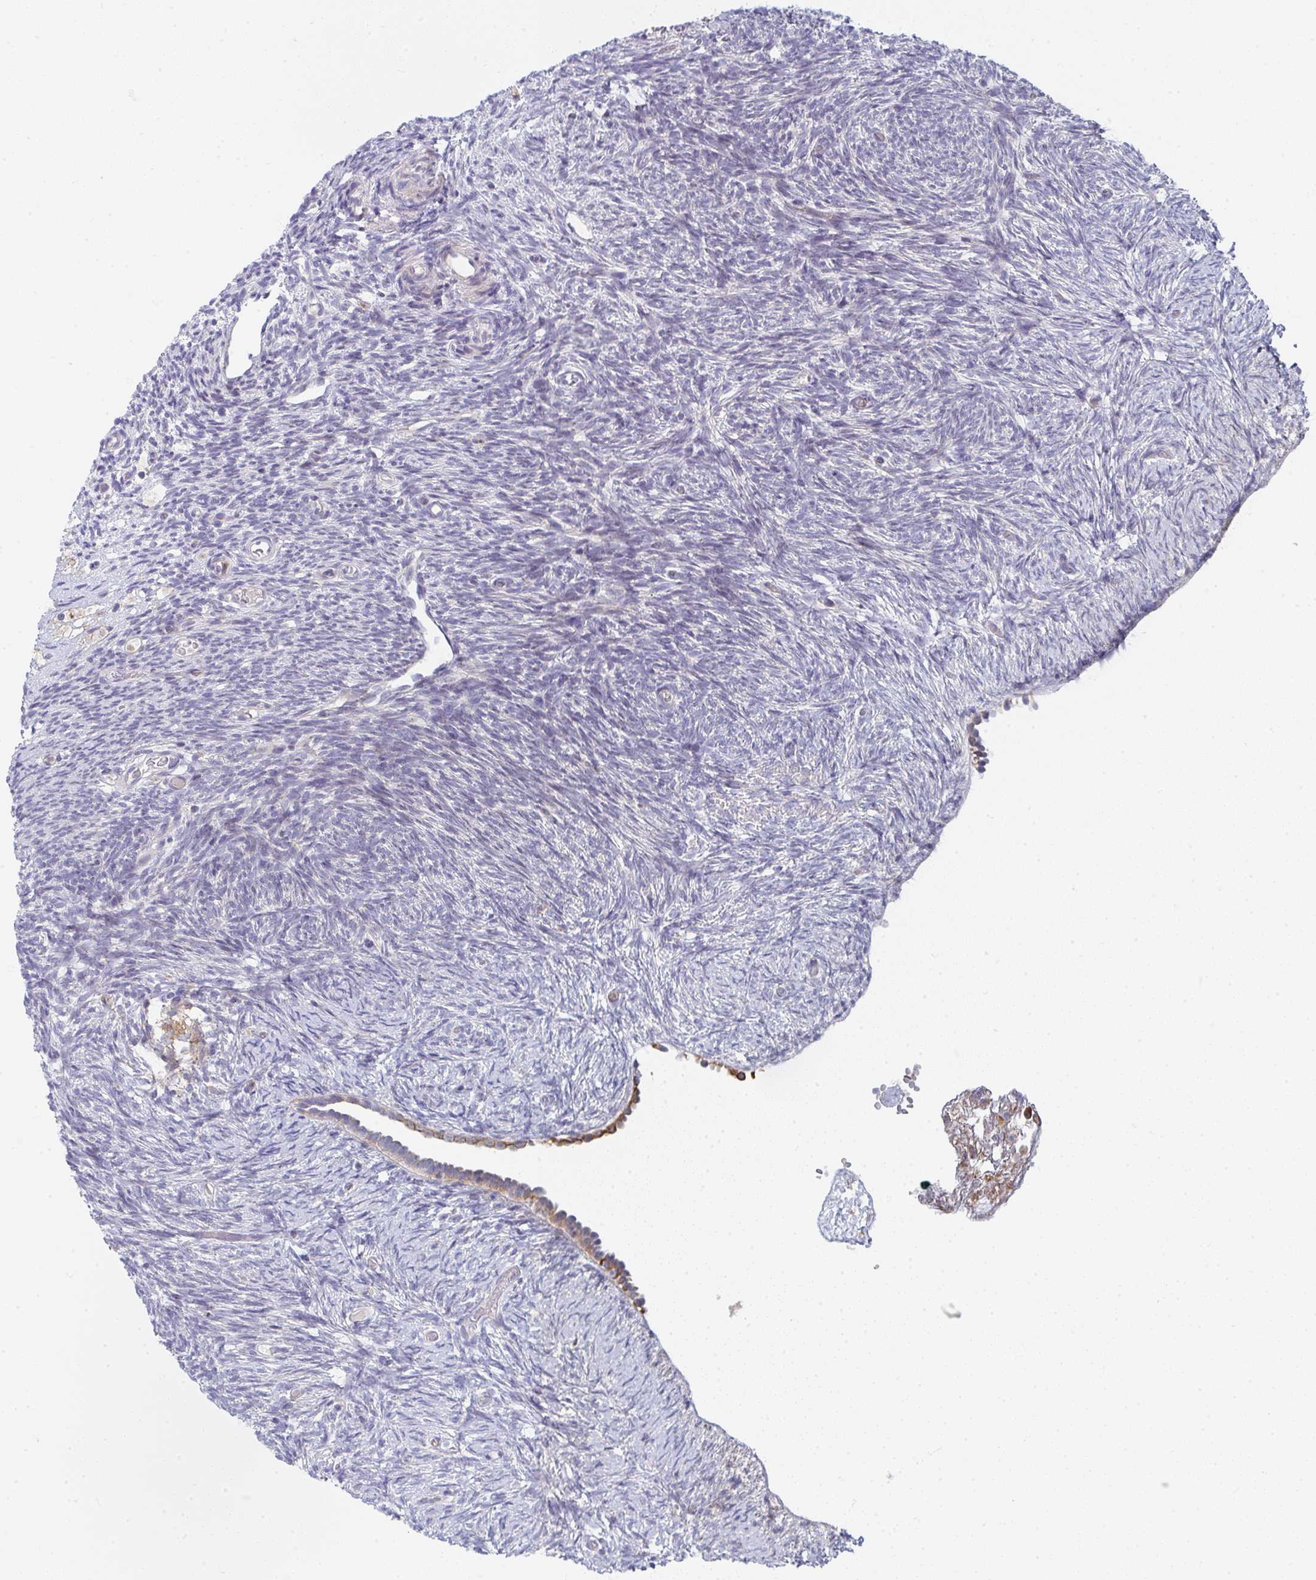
{"staining": {"intensity": "negative", "quantity": "none", "location": "none"}, "tissue": "ovary", "cell_type": "Follicle cells", "image_type": "normal", "snomed": [{"axis": "morphology", "description": "Normal tissue, NOS"}, {"axis": "topography", "description": "Ovary"}], "caption": "High magnification brightfield microscopy of unremarkable ovary stained with DAB (brown) and counterstained with hematoxylin (blue): follicle cells show no significant expression. The staining was performed using DAB (3,3'-diaminobenzidine) to visualize the protein expression in brown, while the nuclei were stained in blue with hematoxylin (Magnification: 20x).", "gene": "KLHL33", "patient": {"sex": "female", "age": 39}}